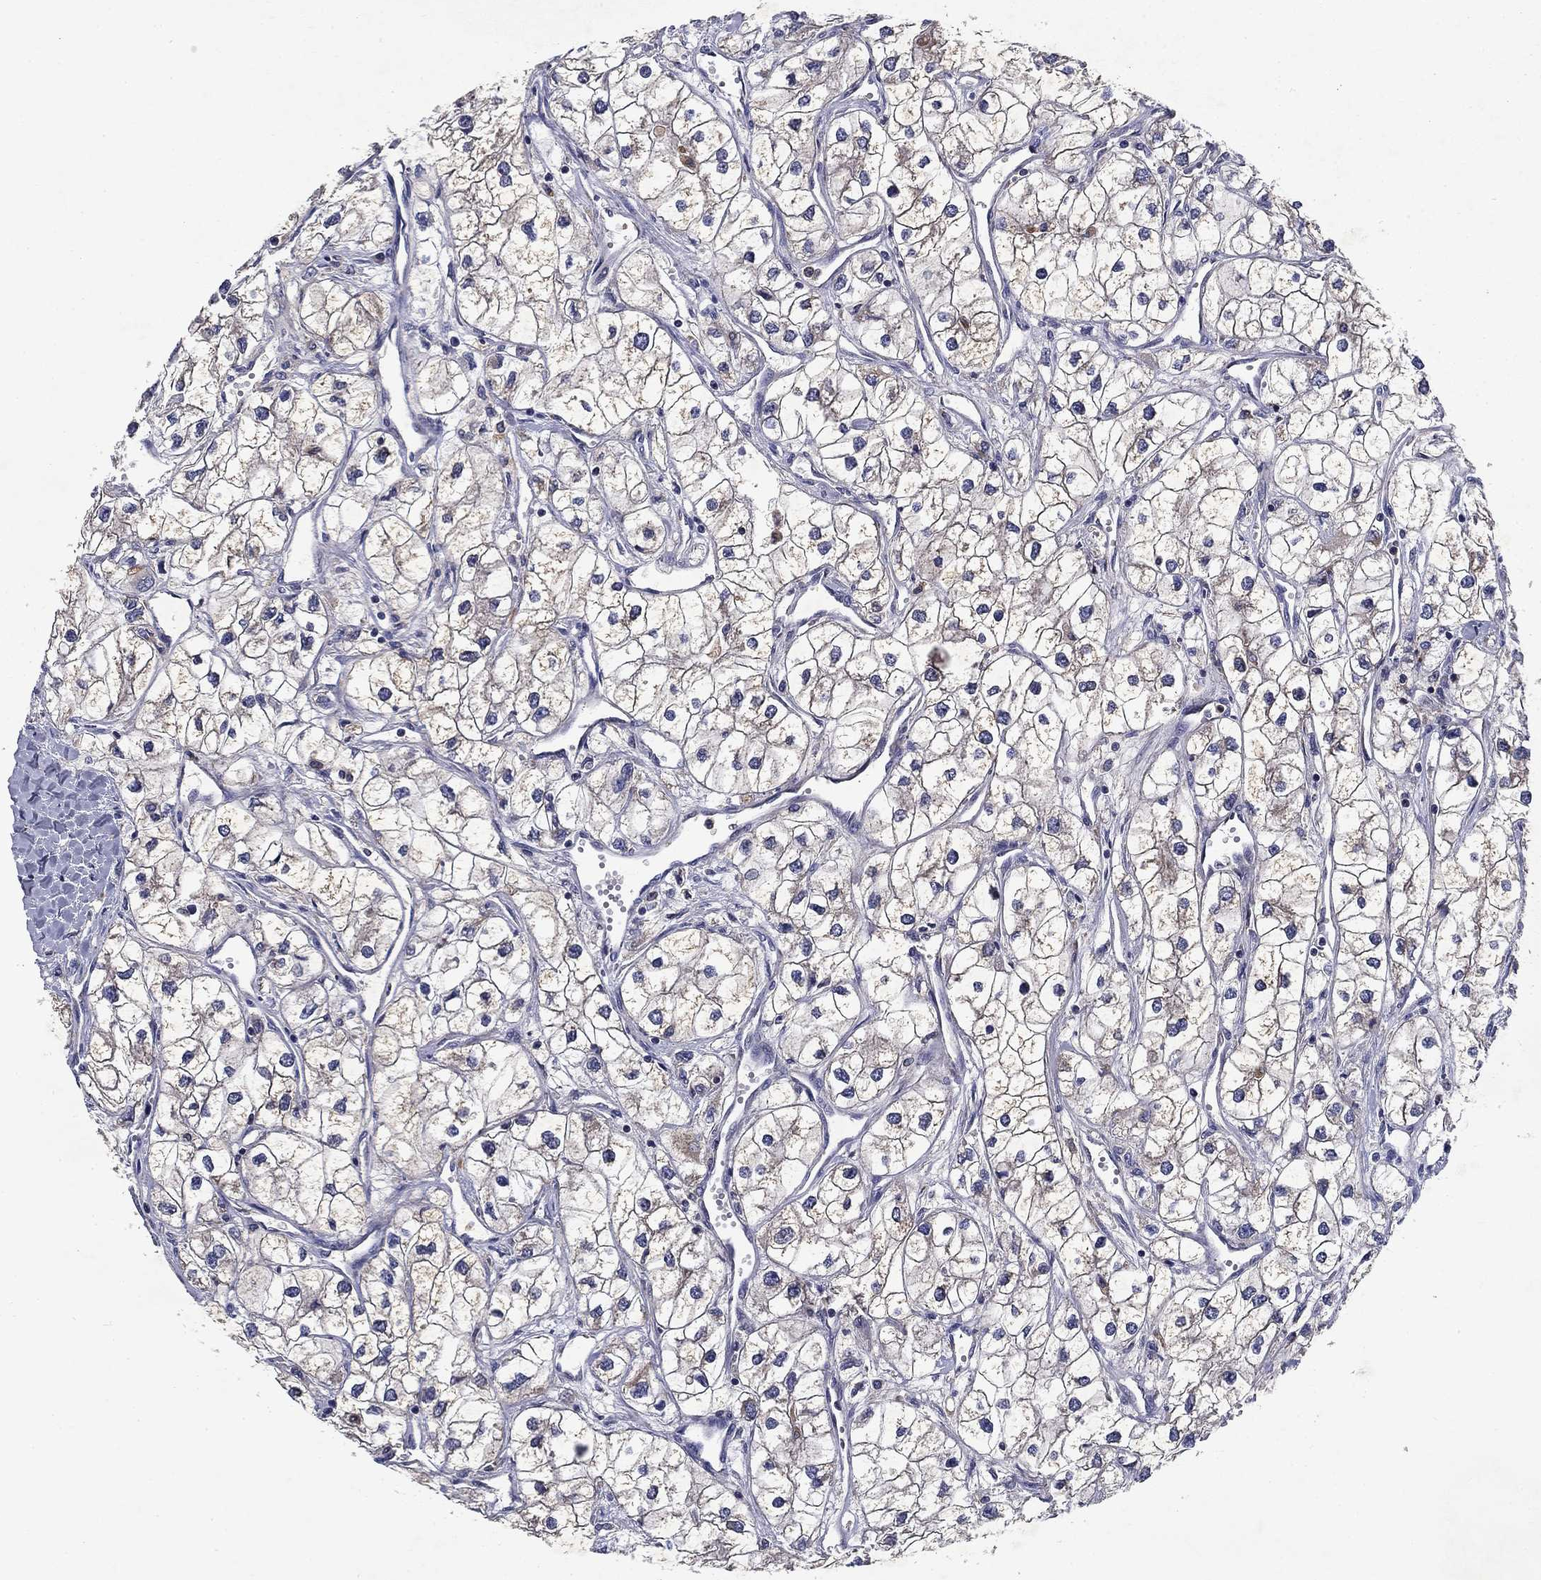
{"staining": {"intensity": "negative", "quantity": "none", "location": "none"}, "tissue": "renal cancer", "cell_type": "Tumor cells", "image_type": "cancer", "snomed": [{"axis": "morphology", "description": "Adenocarcinoma, NOS"}, {"axis": "topography", "description": "Kidney"}], "caption": "Immunohistochemical staining of human adenocarcinoma (renal) shows no significant expression in tumor cells.", "gene": "GLTP", "patient": {"sex": "male", "age": 59}}